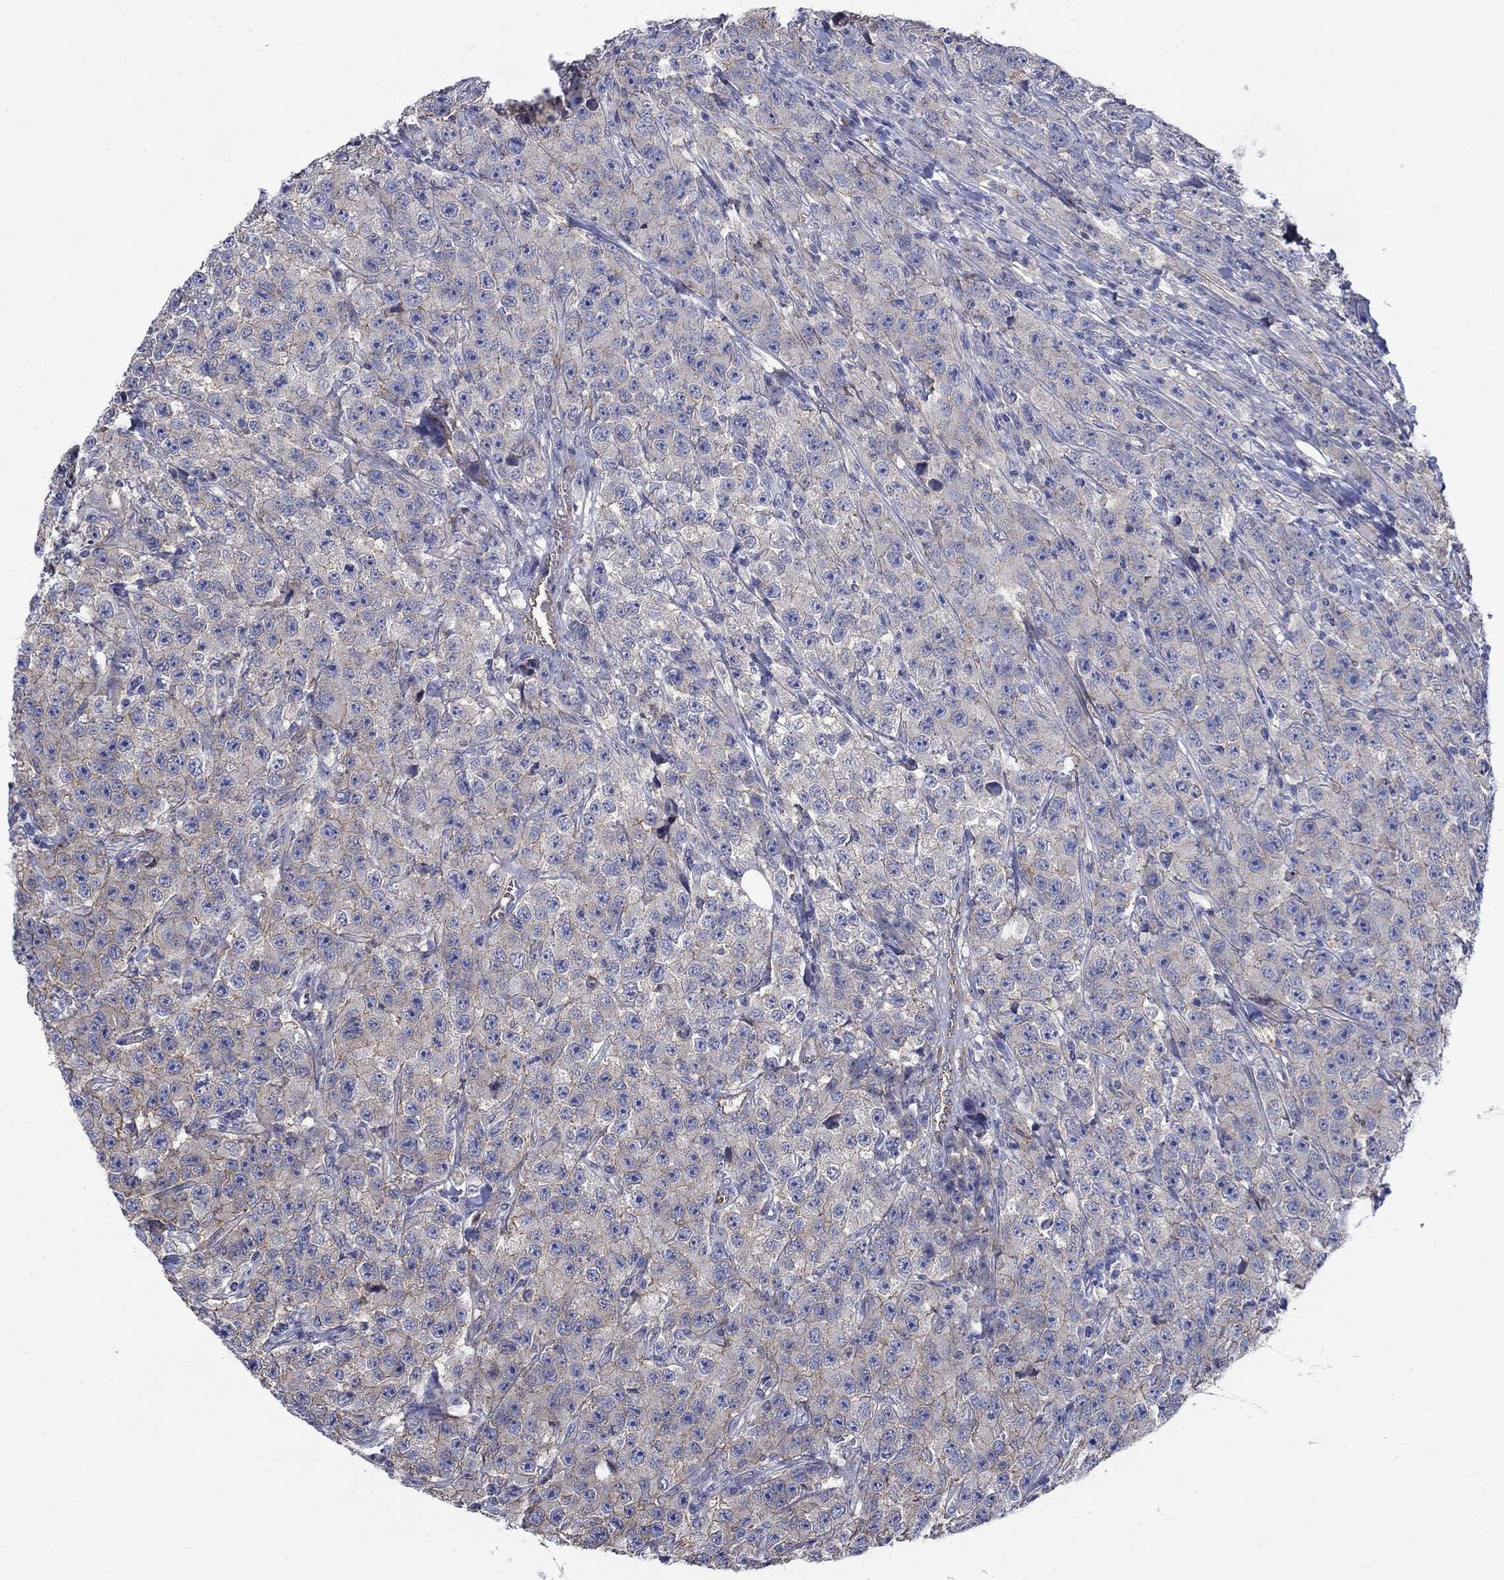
{"staining": {"intensity": "weak", "quantity": "<25%", "location": "cytoplasmic/membranous"}, "tissue": "testis cancer", "cell_type": "Tumor cells", "image_type": "cancer", "snomed": [{"axis": "morphology", "description": "Seminoma, NOS"}, {"axis": "topography", "description": "Testis"}], "caption": "IHC image of testis seminoma stained for a protein (brown), which shows no expression in tumor cells.", "gene": "FLNC", "patient": {"sex": "male", "age": 59}}